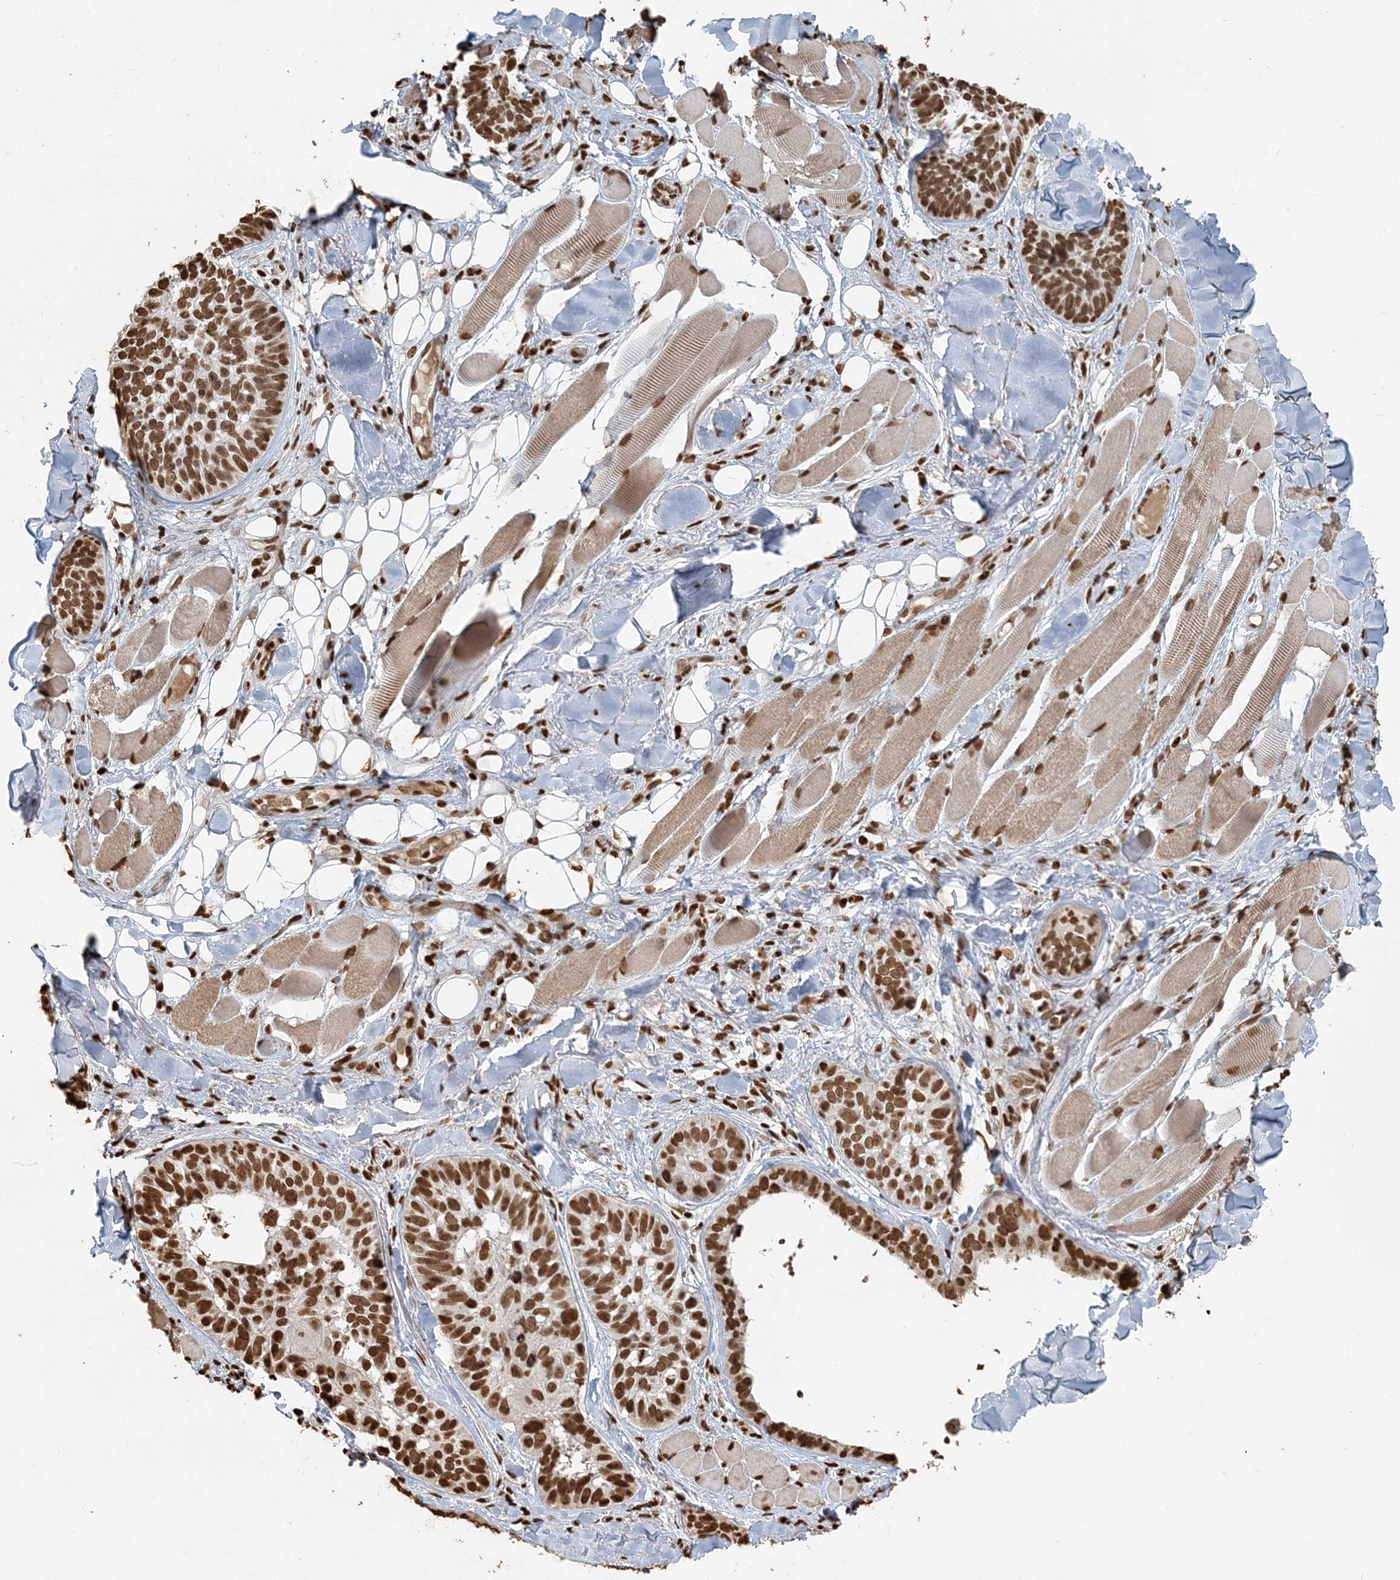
{"staining": {"intensity": "moderate", "quantity": ">75%", "location": "nuclear"}, "tissue": "skin cancer", "cell_type": "Tumor cells", "image_type": "cancer", "snomed": [{"axis": "morphology", "description": "Basal cell carcinoma"}, {"axis": "topography", "description": "Skin"}], "caption": "Skin cancer stained with DAB IHC demonstrates medium levels of moderate nuclear staining in about >75% of tumor cells.", "gene": "H3-3B", "patient": {"sex": "male", "age": 62}}